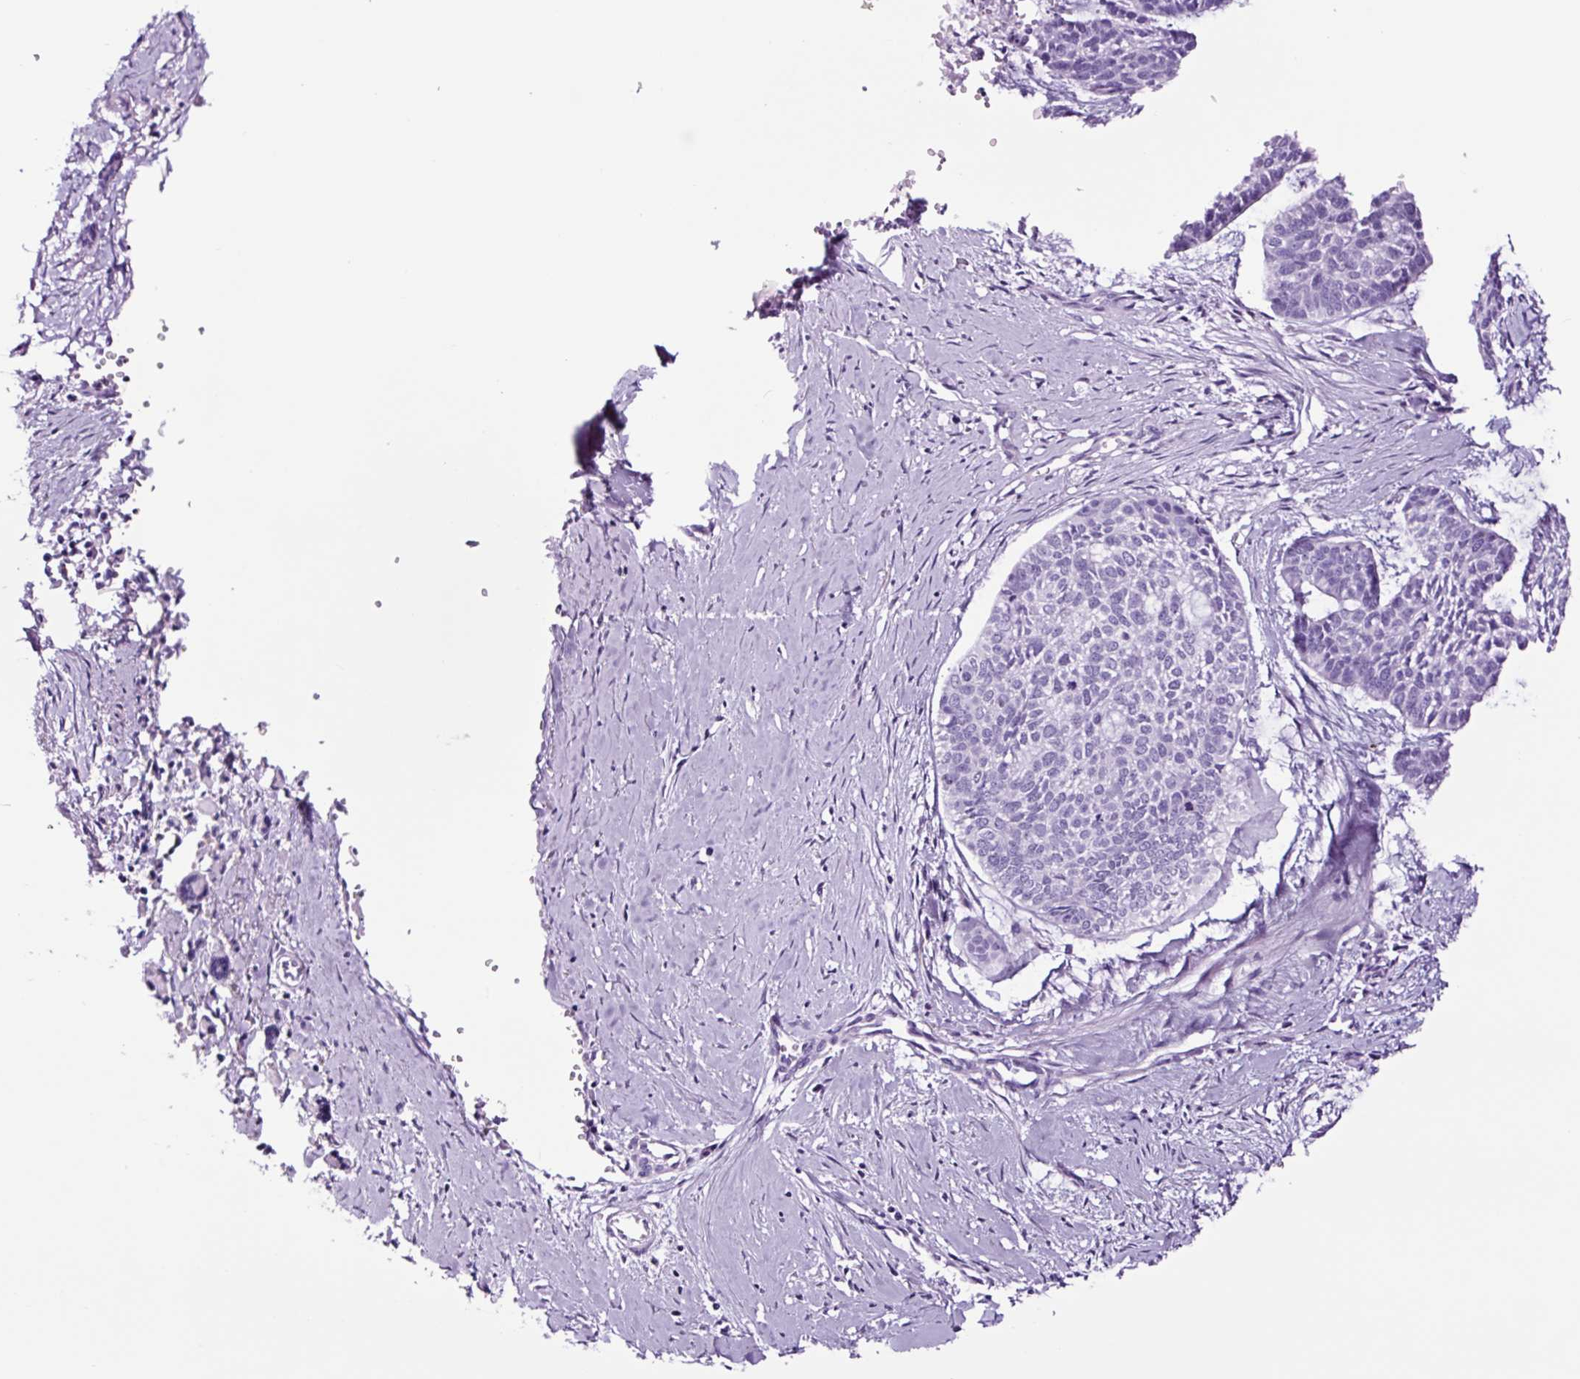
{"staining": {"intensity": "negative", "quantity": "none", "location": "none"}, "tissue": "skin cancer", "cell_type": "Tumor cells", "image_type": "cancer", "snomed": [{"axis": "morphology", "description": "Basal cell carcinoma"}, {"axis": "topography", "description": "Skin"}], "caption": "IHC of basal cell carcinoma (skin) shows no positivity in tumor cells.", "gene": "FBXL7", "patient": {"sex": "female", "age": 64}}